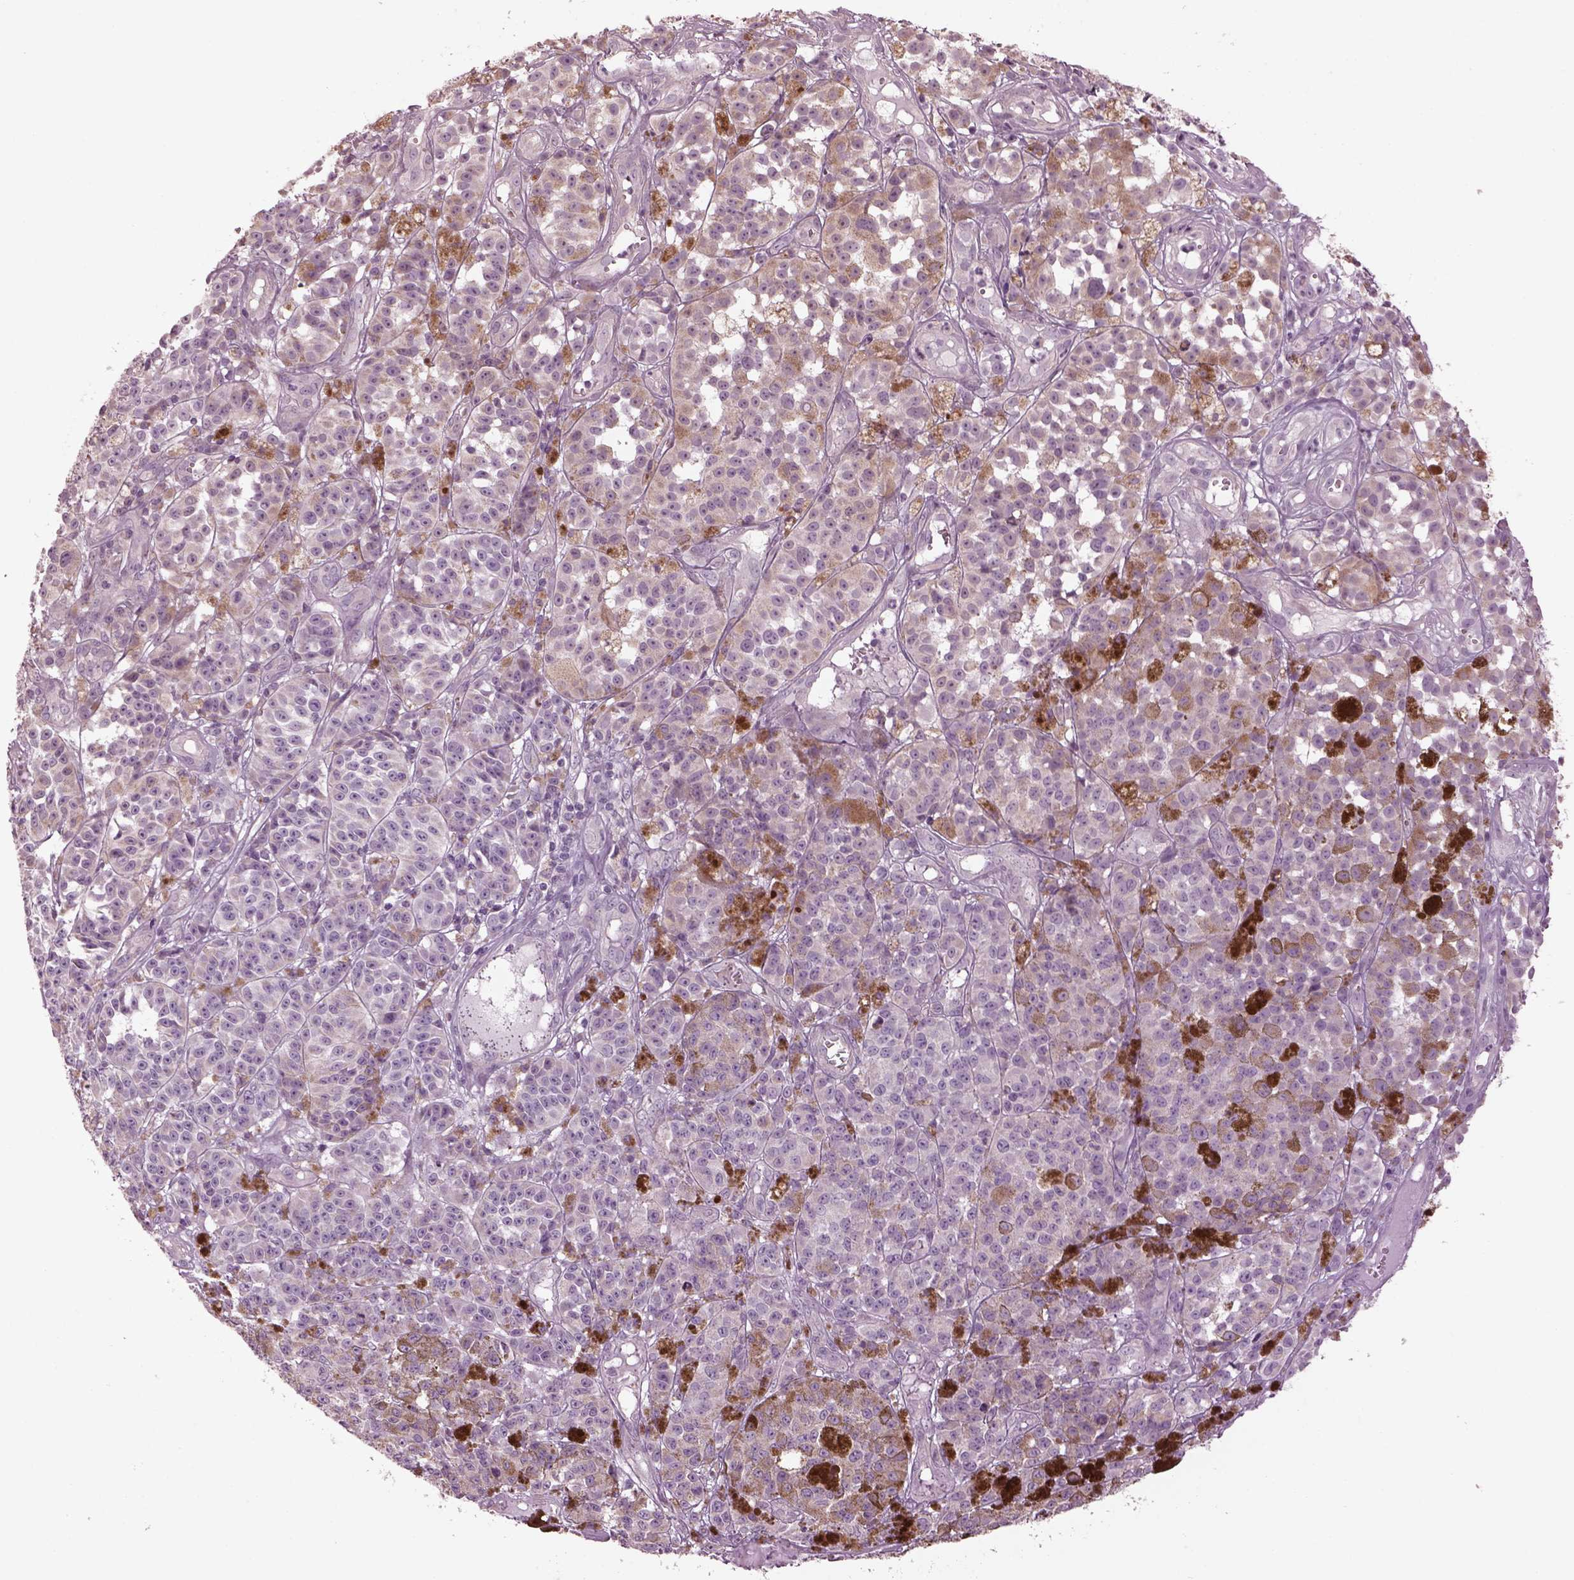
{"staining": {"intensity": "weak", "quantity": "<25%", "location": "cytoplasmic/membranous"}, "tissue": "melanoma", "cell_type": "Tumor cells", "image_type": "cancer", "snomed": [{"axis": "morphology", "description": "Malignant melanoma, NOS"}, {"axis": "topography", "description": "Skin"}], "caption": "Tumor cells show no significant expression in melanoma.", "gene": "SPATA7", "patient": {"sex": "female", "age": 58}}